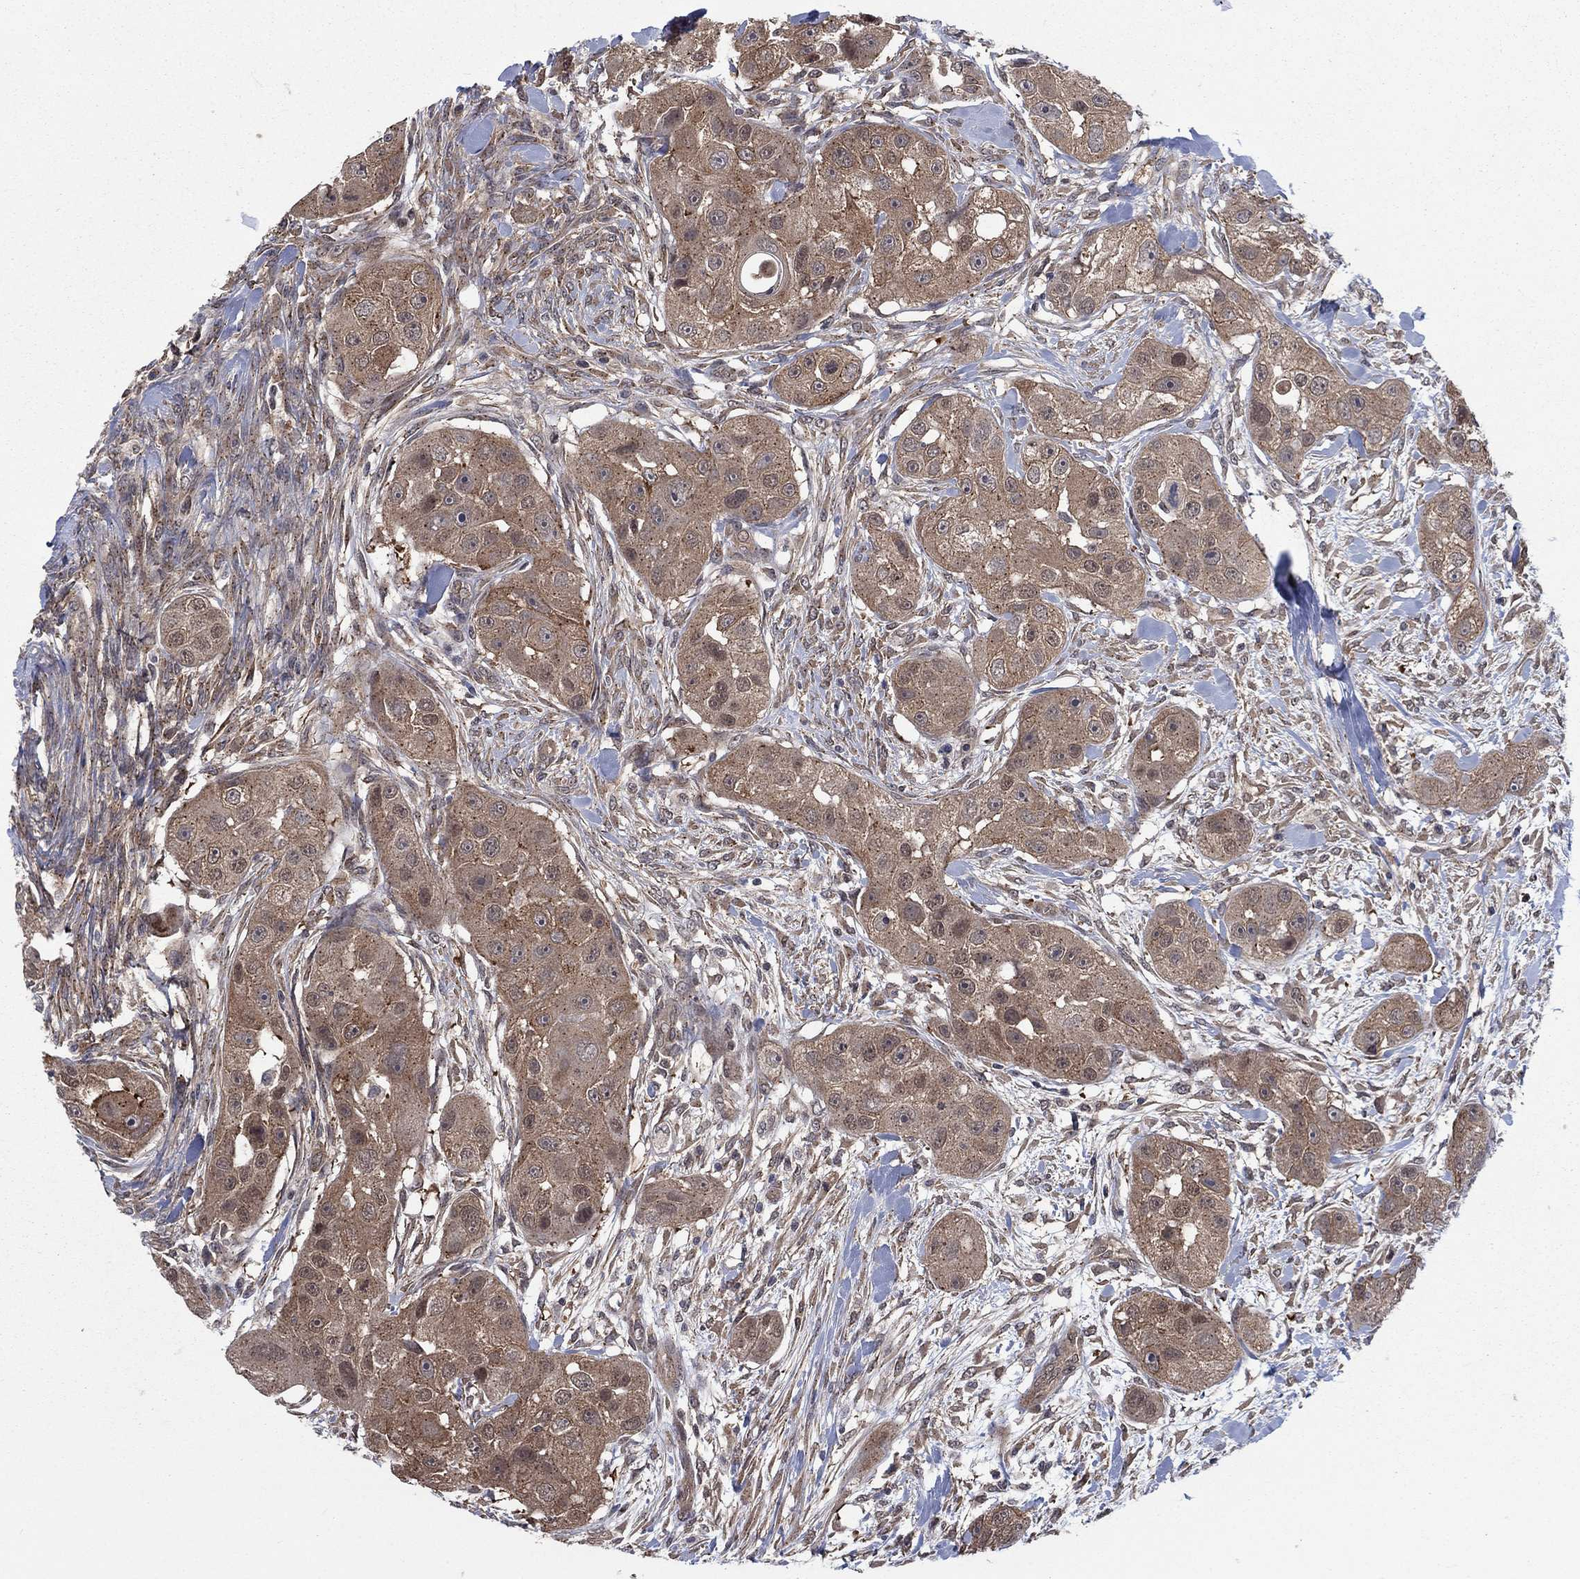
{"staining": {"intensity": "moderate", "quantity": "25%-75%", "location": "cytoplasmic/membranous"}, "tissue": "head and neck cancer", "cell_type": "Tumor cells", "image_type": "cancer", "snomed": [{"axis": "morphology", "description": "Squamous cell carcinoma, NOS"}, {"axis": "topography", "description": "Head-Neck"}], "caption": "Tumor cells demonstrate medium levels of moderate cytoplasmic/membranous expression in about 25%-75% of cells in human head and neck cancer. The protein is shown in brown color, while the nuclei are stained blue.", "gene": "SH3RF1", "patient": {"sex": "male", "age": 51}}